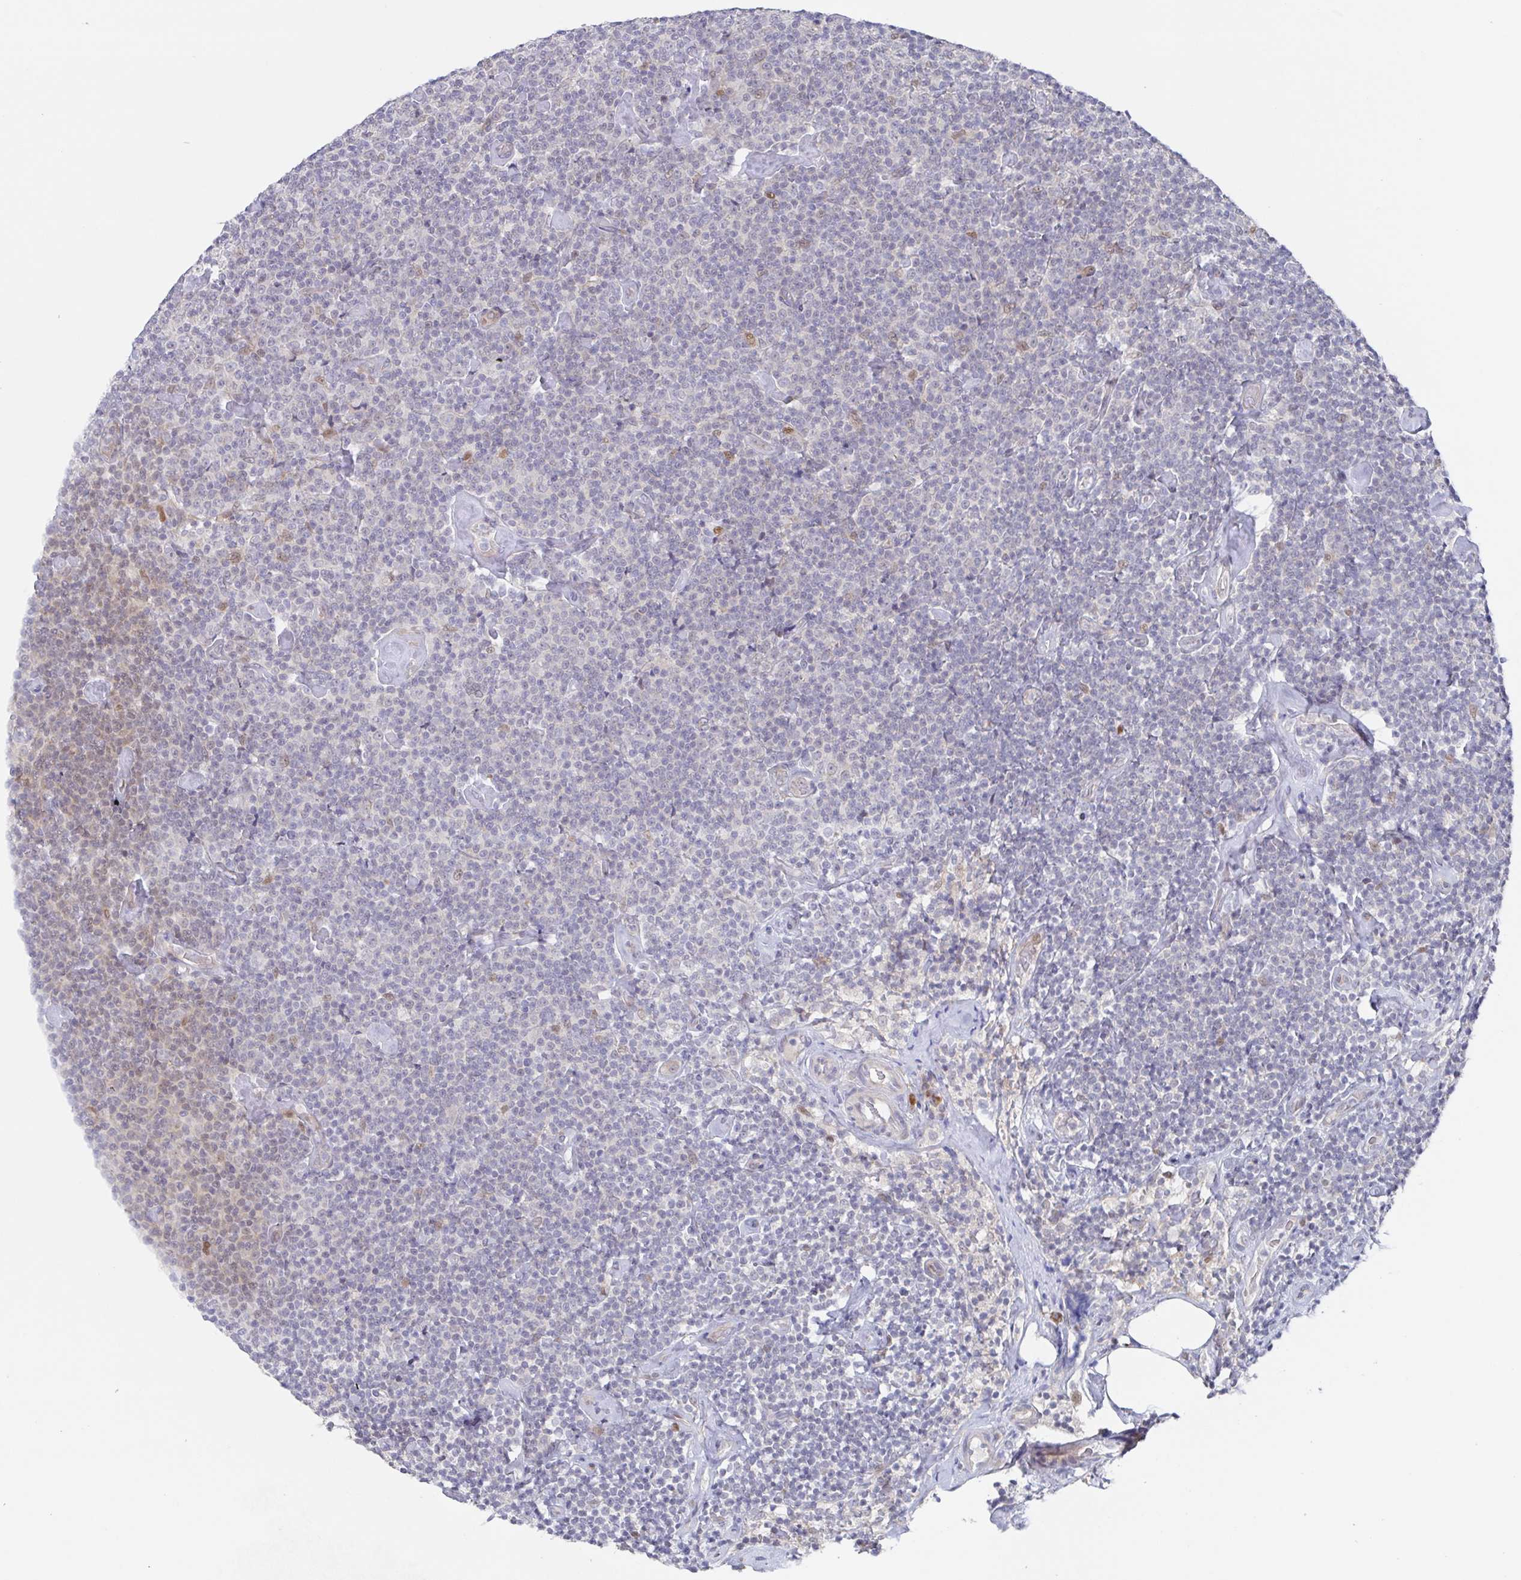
{"staining": {"intensity": "negative", "quantity": "none", "location": "none"}, "tissue": "lymphoma", "cell_type": "Tumor cells", "image_type": "cancer", "snomed": [{"axis": "morphology", "description": "Malignant lymphoma, non-Hodgkin's type, Low grade"}, {"axis": "topography", "description": "Lymph node"}], "caption": "This is an immunohistochemistry (IHC) micrograph of lymphoma. There is no positivity in tumor cells.", "gene": "POU2F3", "patient": {"sex": "male", "age": 81}}